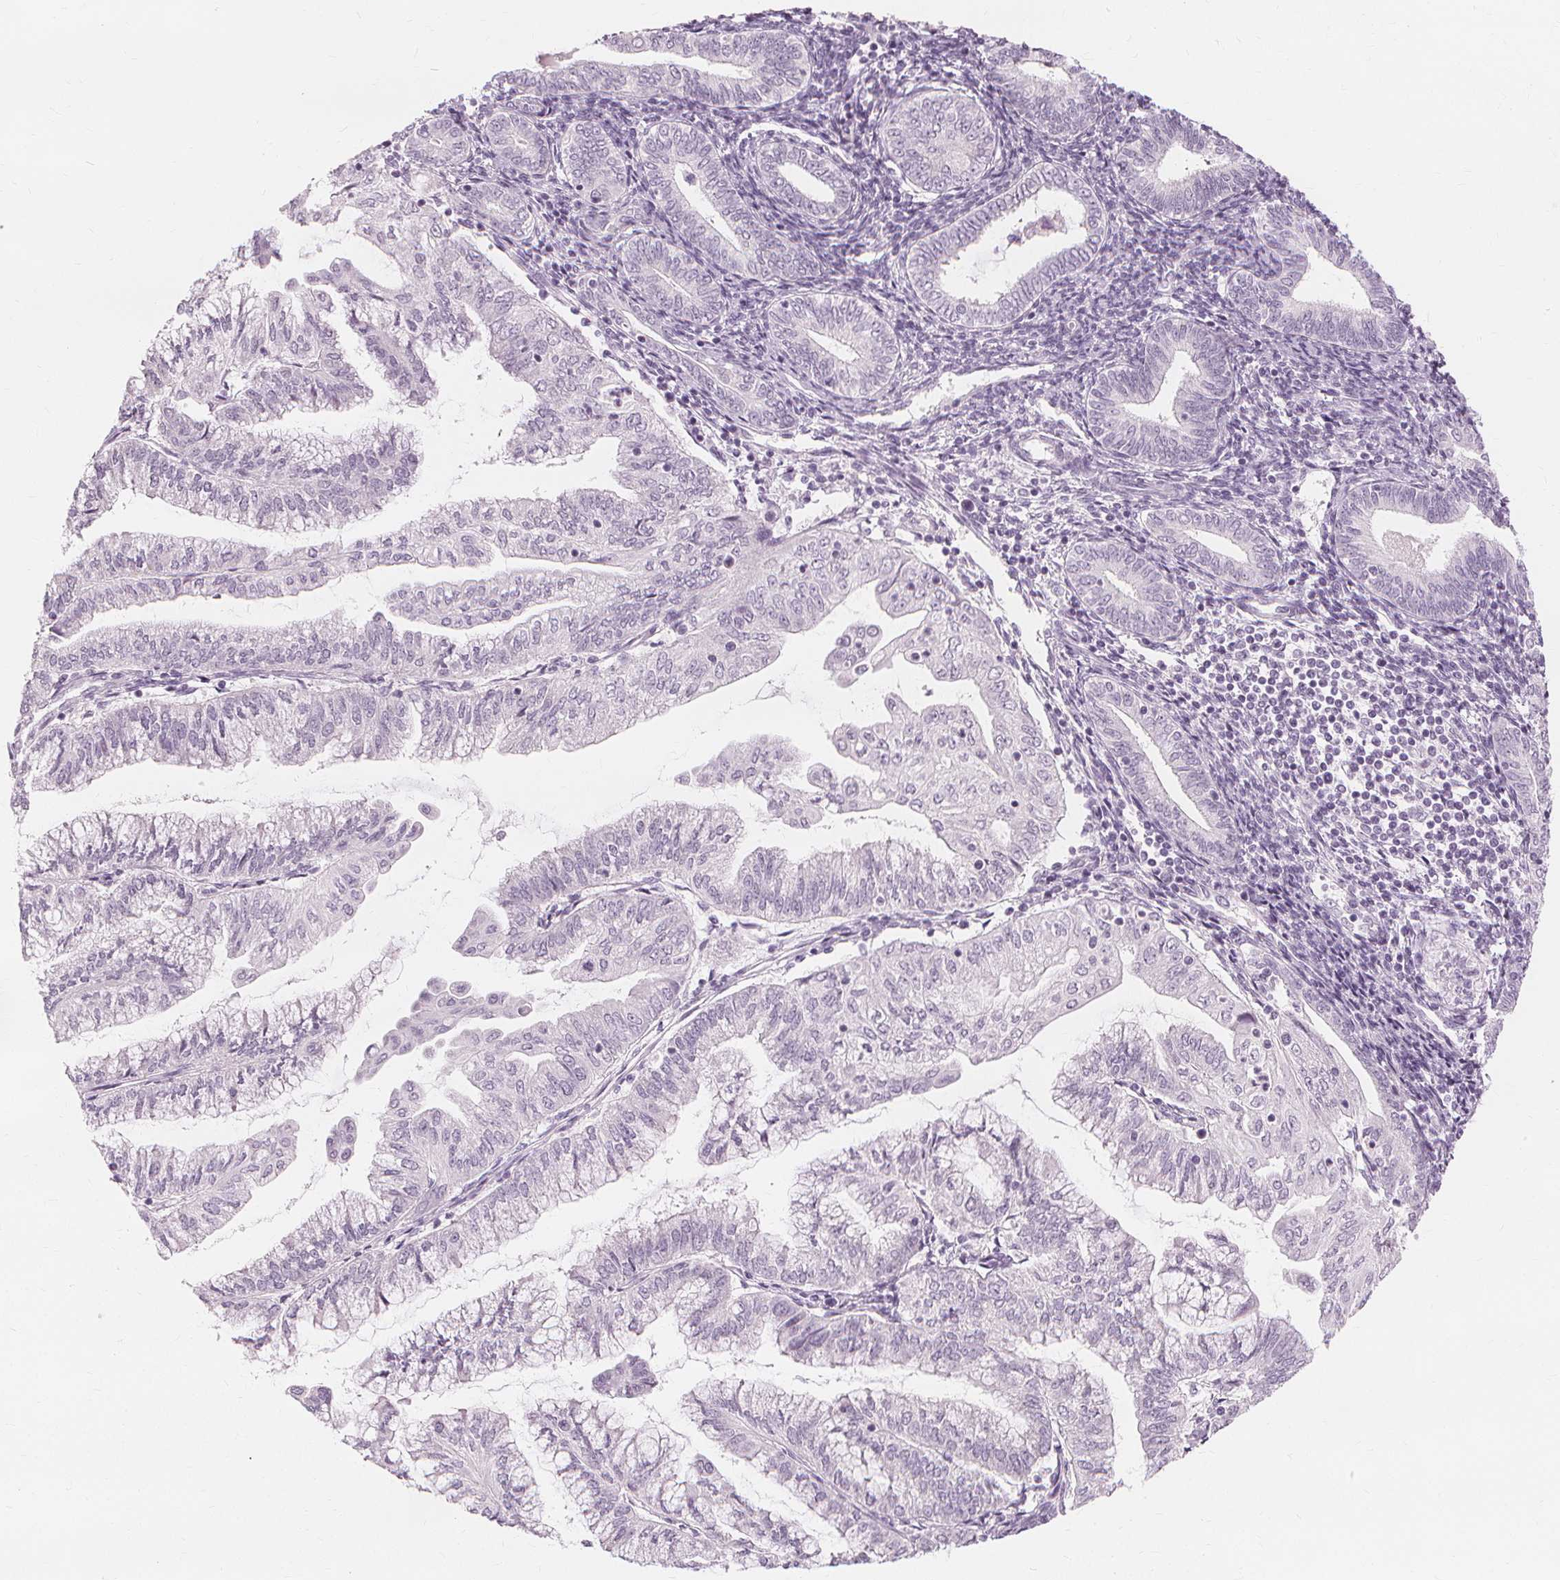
{"staining": {"intensity": "negative", "quantity": "none", "location": "none"}, "tissue": "endometrial cancer", "cell_type": "Tumor cells", "image_type": "cancer", "snomed": [{"axis": "morphology", "description": "Adenocarcinoma, NOS"}, {"axis": "topography", "description": "Endometrium"}], "caption": "Protein analysis of endometrial cancer (adenocarcinoma) exhibits no significant staining in tumor cells. (DAB immunohistochemistry (IHC), high magnification).", "gene": "MUC12", "patient": {"sex": "female", "age": 55}}